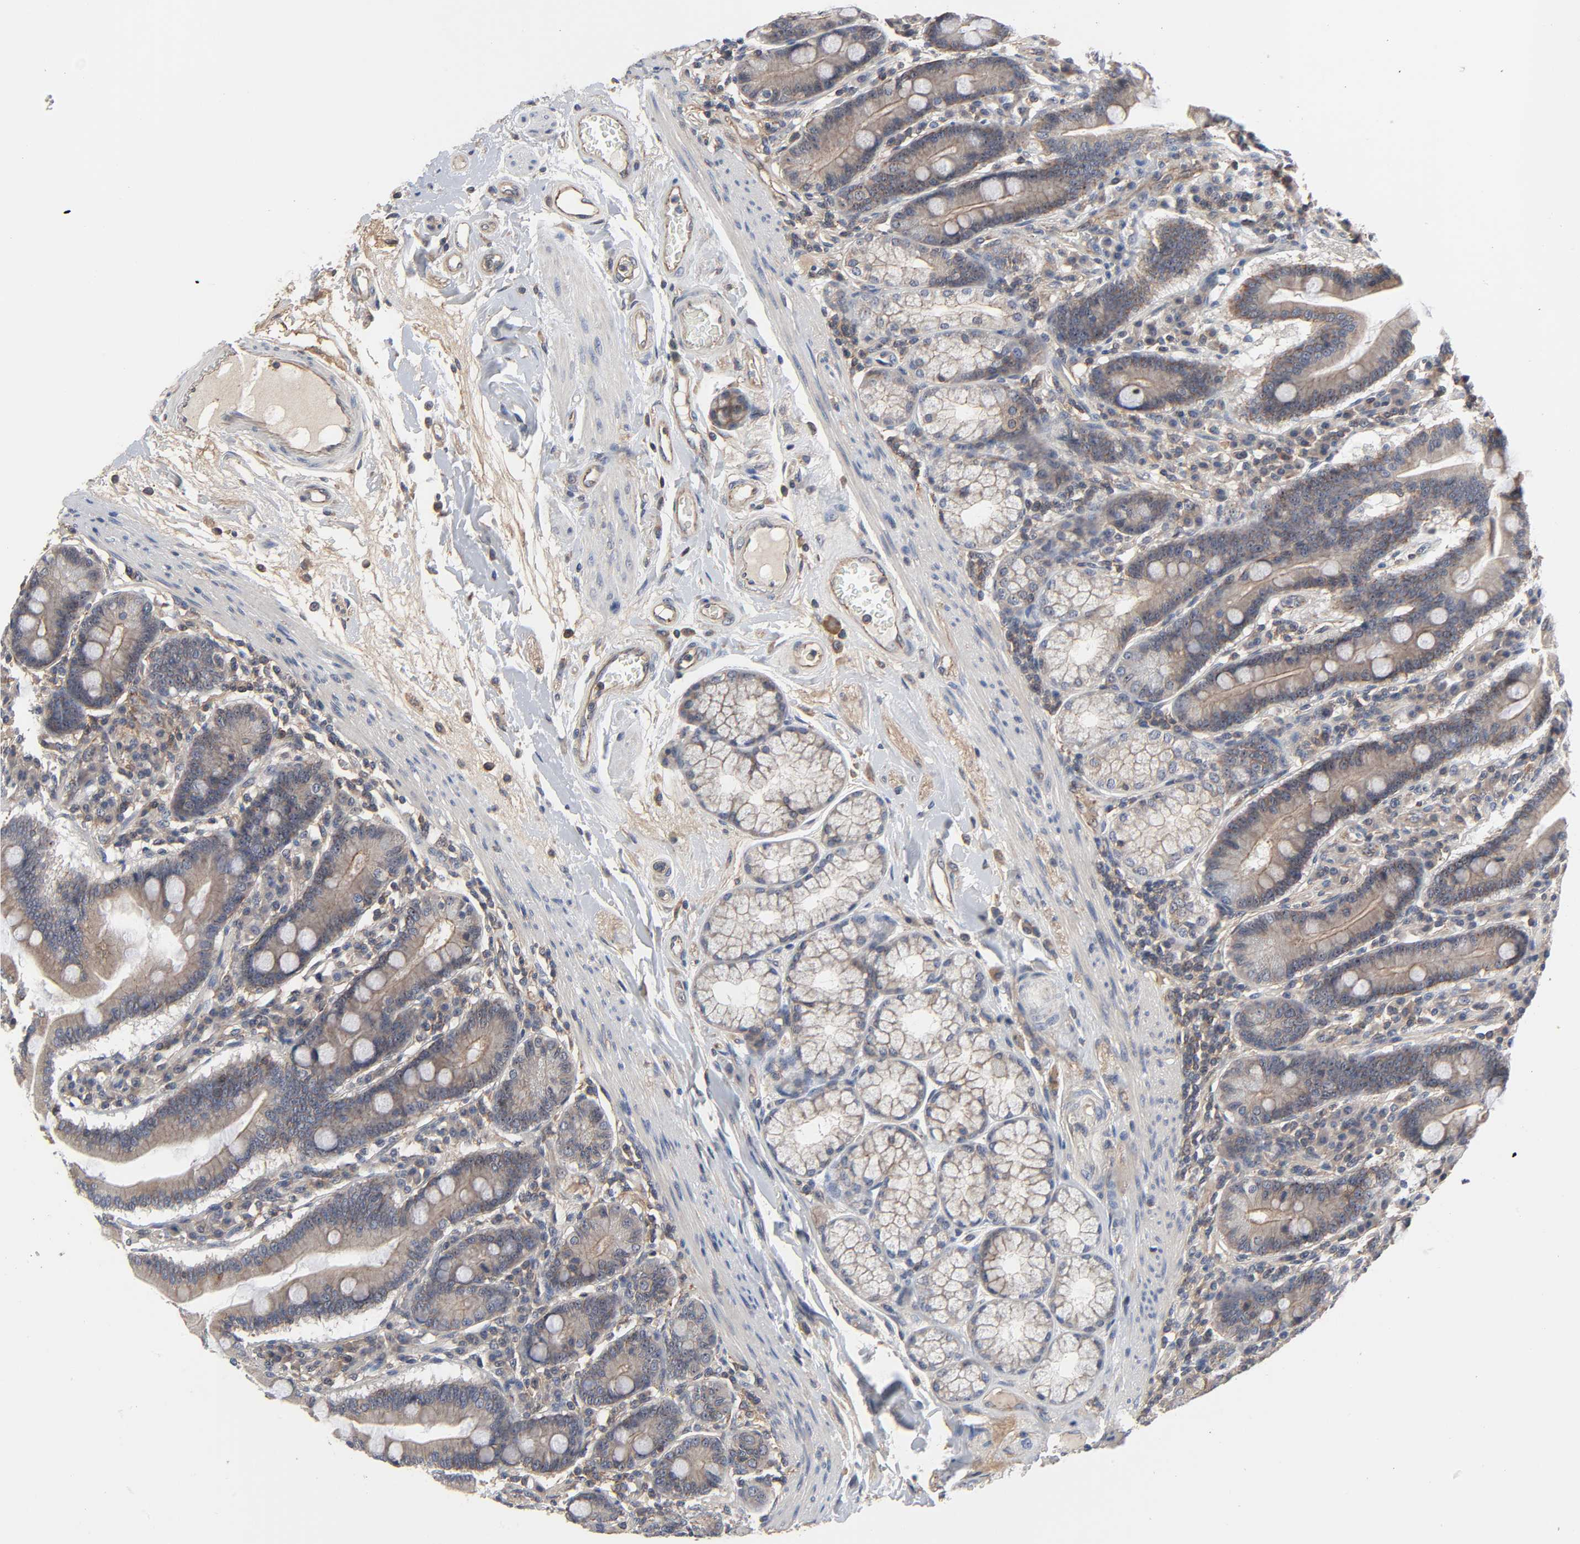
{"staining": {"intensity": "weak", "quantity": ">75%", "location": "cytoplasmic/membranous,nuclear"}, "tissue": "duodenum", "cell_type": "Glandular cells", "image_type": "normal", "snomed": [{"axis": "morphology", "description": "Normal tissue, NOS"}, {"axis": "topography", "description": "Duodenum"}], "caption": "This micrograph demonstrates IHC staining of unremarkable human duodenum, with low weak cytoplasmic/membranous,nuclear positivity in approximately >75% of glandular cells.", "gene": "DDX10", "patient": {"sex": "female", "age": 64}}